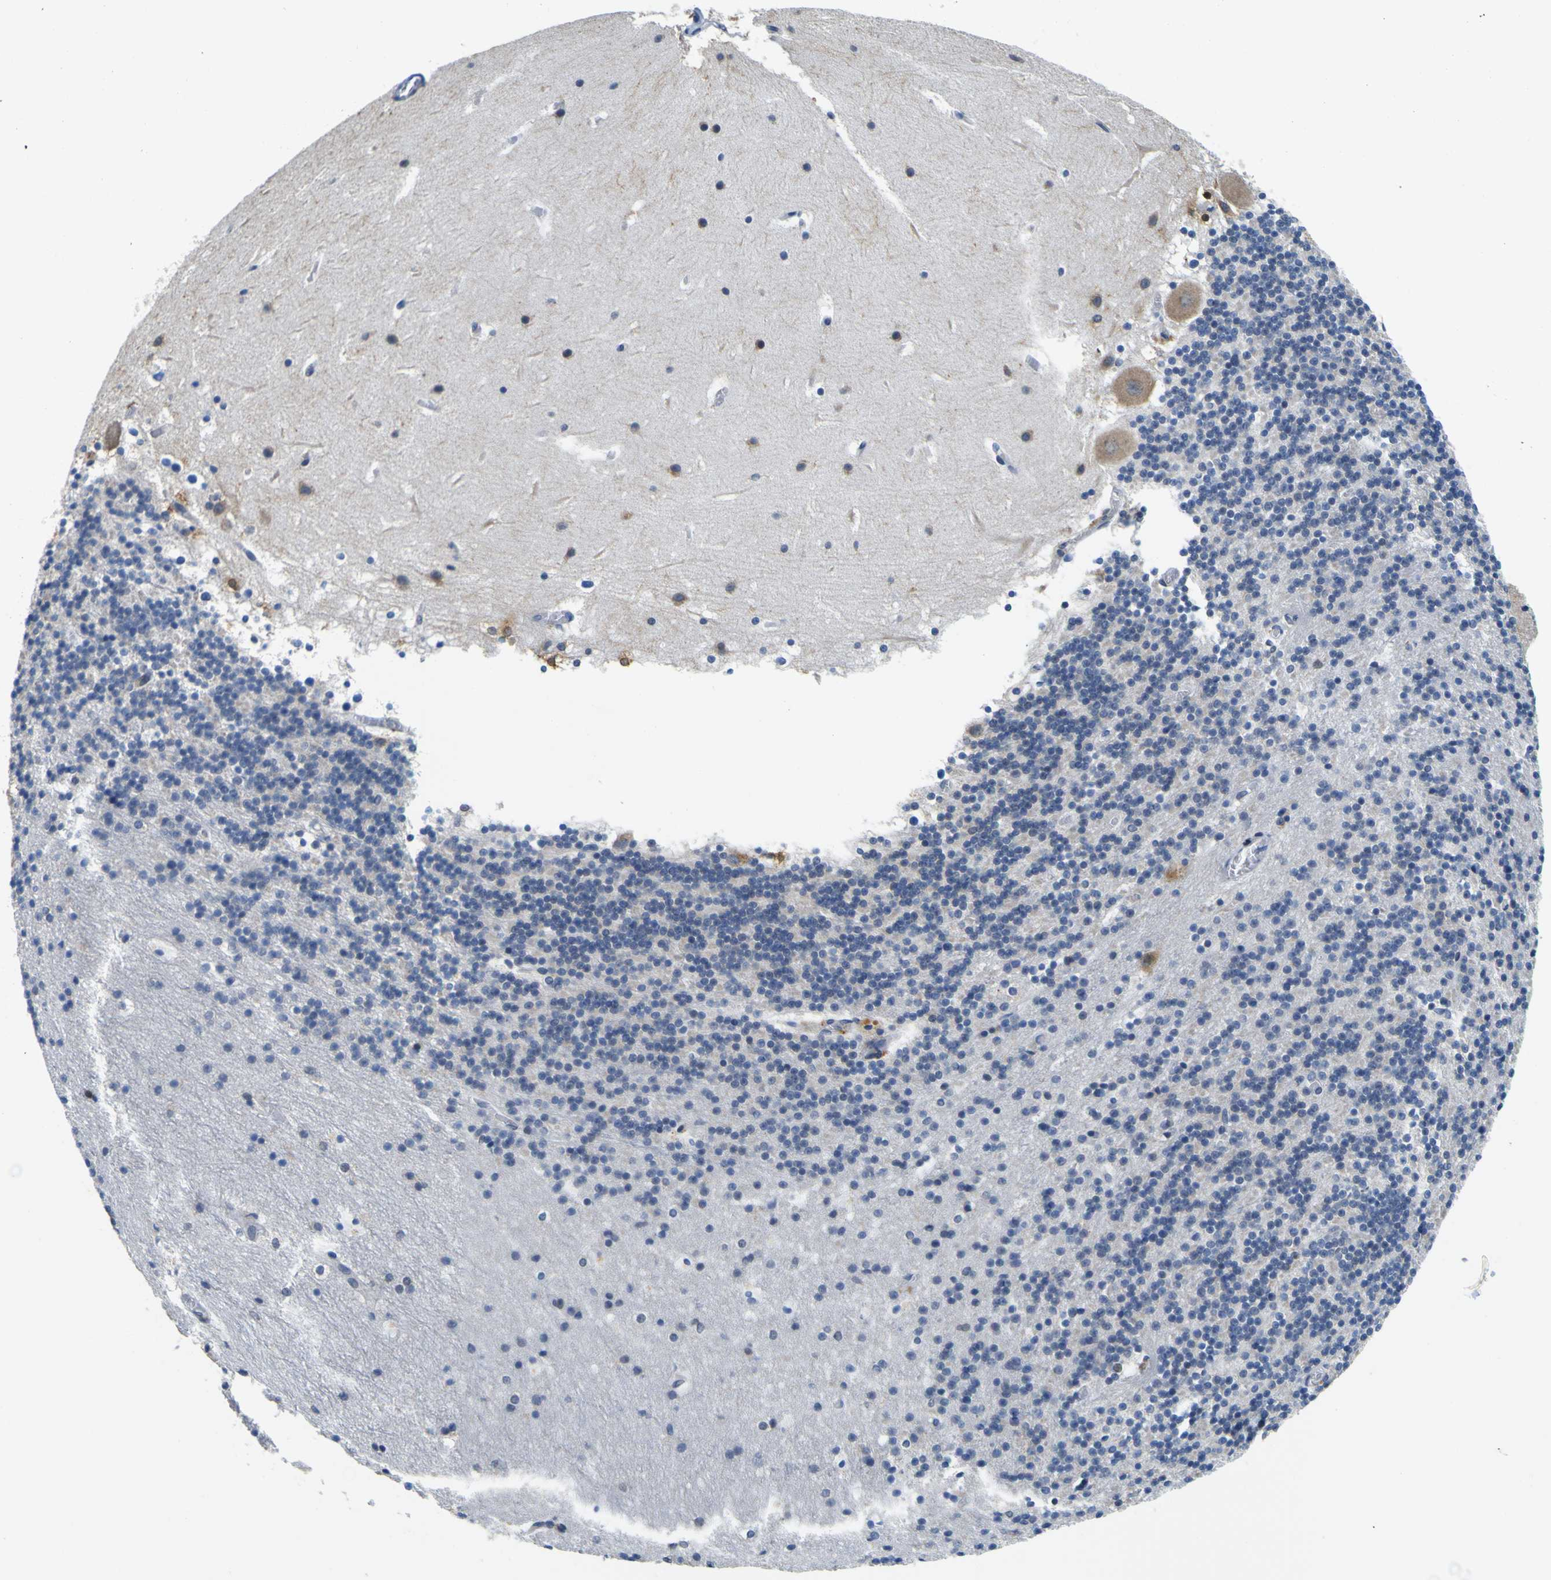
{"staining": {"intensity": "weak", "quantity": "<25%", "location": "cytoplasmic/membranous"}, "tissue": "cerebellum", "cell_type": "Cells in granular layer", "image_type": "normal", "snomed": [{"axis": "morphology", "description": "Normal tissue, NOS"}, {"axis": "topography", "description": "Cerebellum"}], "caption": "The IHC image has no significant staining in cells in granular layer of cerebellum.", "gene": "TNIK", "patient": {"sex": "male", "age": 45}}